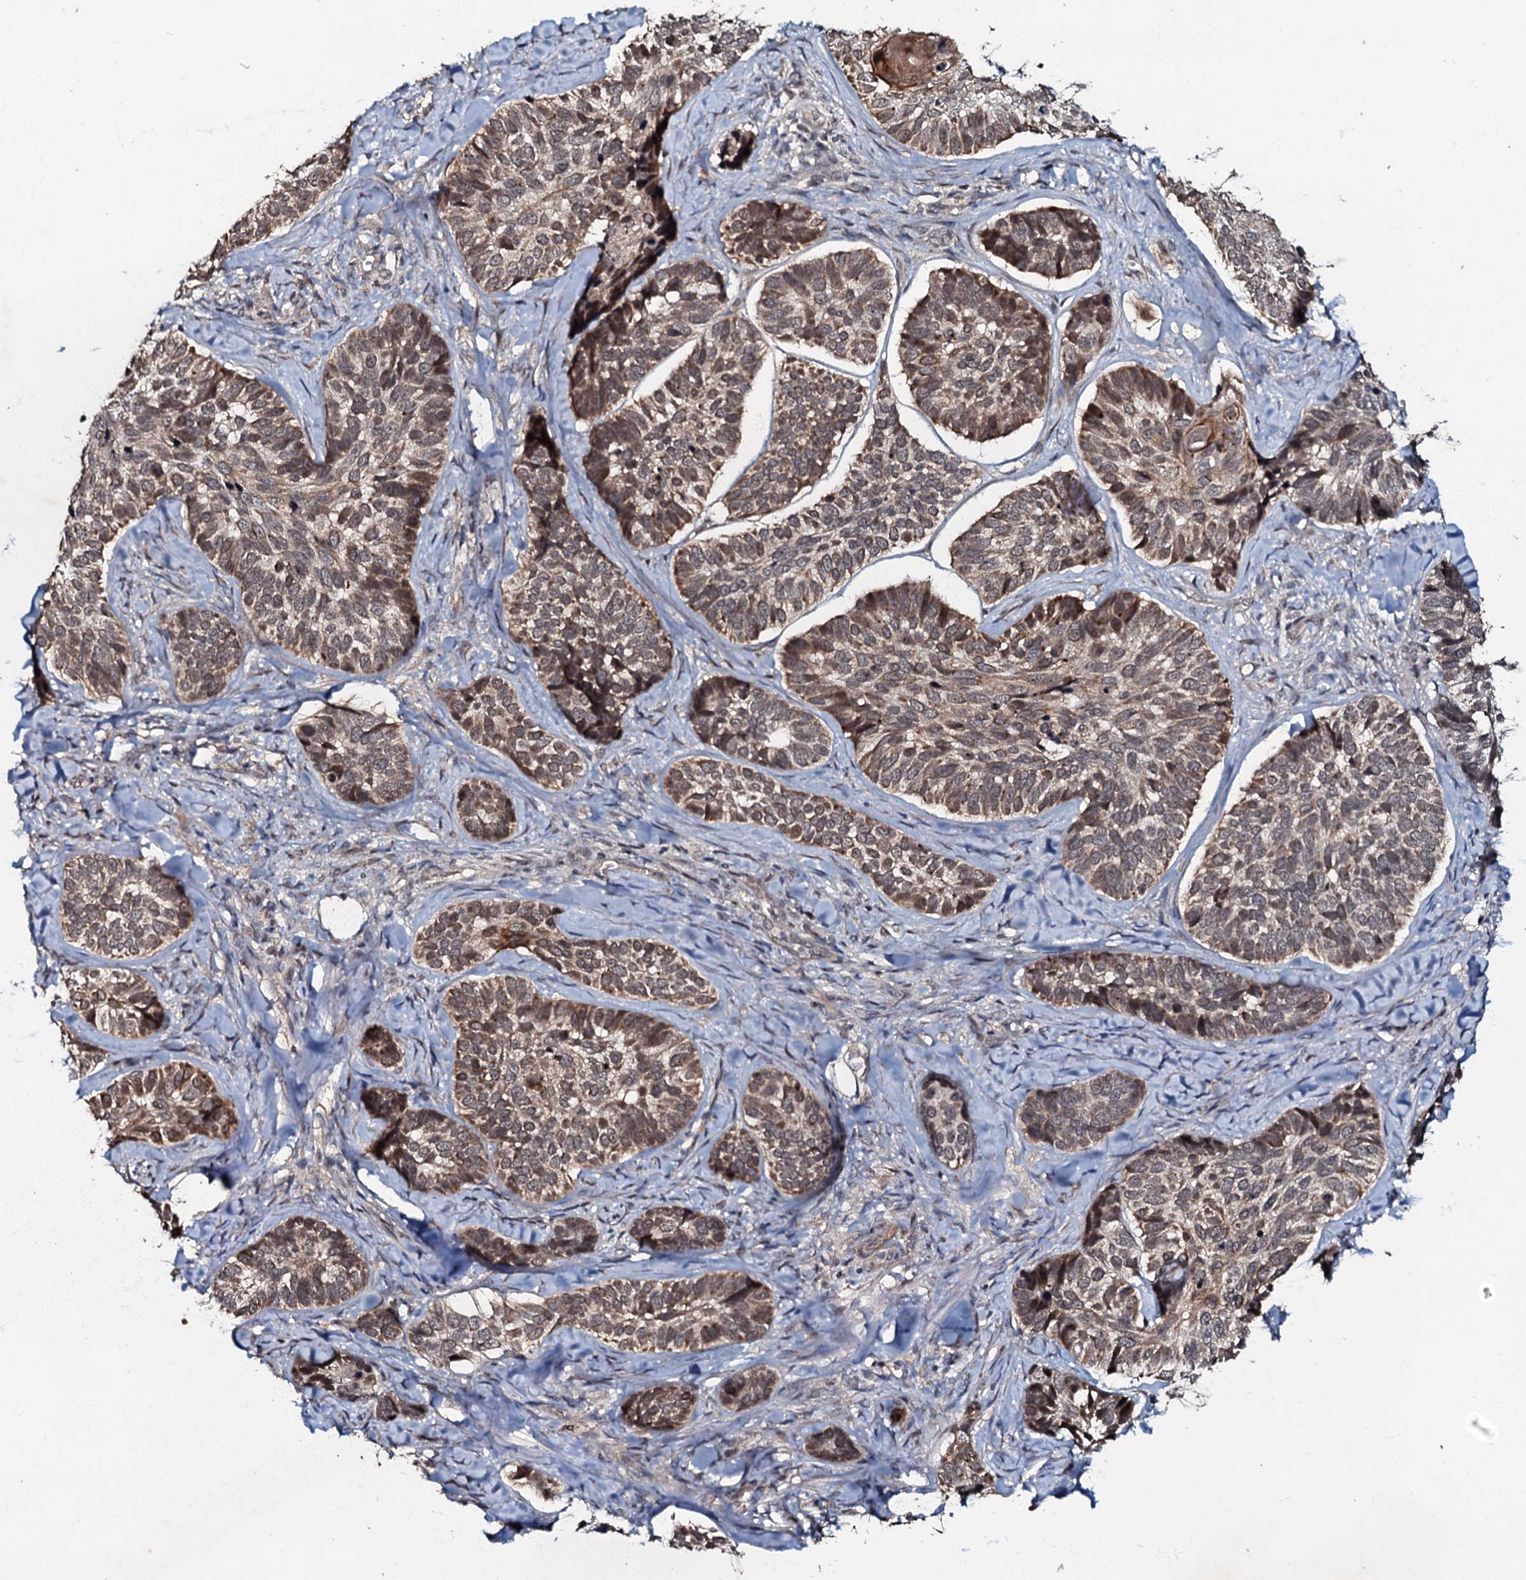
{"staining": {"intensity": "moderate", "quantity": ">75%", "location": "cytoplasmic/membranous"}, "tissue": "skin cancer", "cell_type": "Tumor cells", "image_type": "cancer", "snomed": [{"axis": "morphology", "description": "Basal cell carcinoma"}, {"axis": "topography", "description": "Skin"}], "caption": "Human skin basal cell carcinoma stained with a brown dye demonstrates moderate cytoplasmic/membranous positive staining in about >75% of tumor cells.", "gene": "MANSC4", "patient": {"sex": "male", "age": 62}}